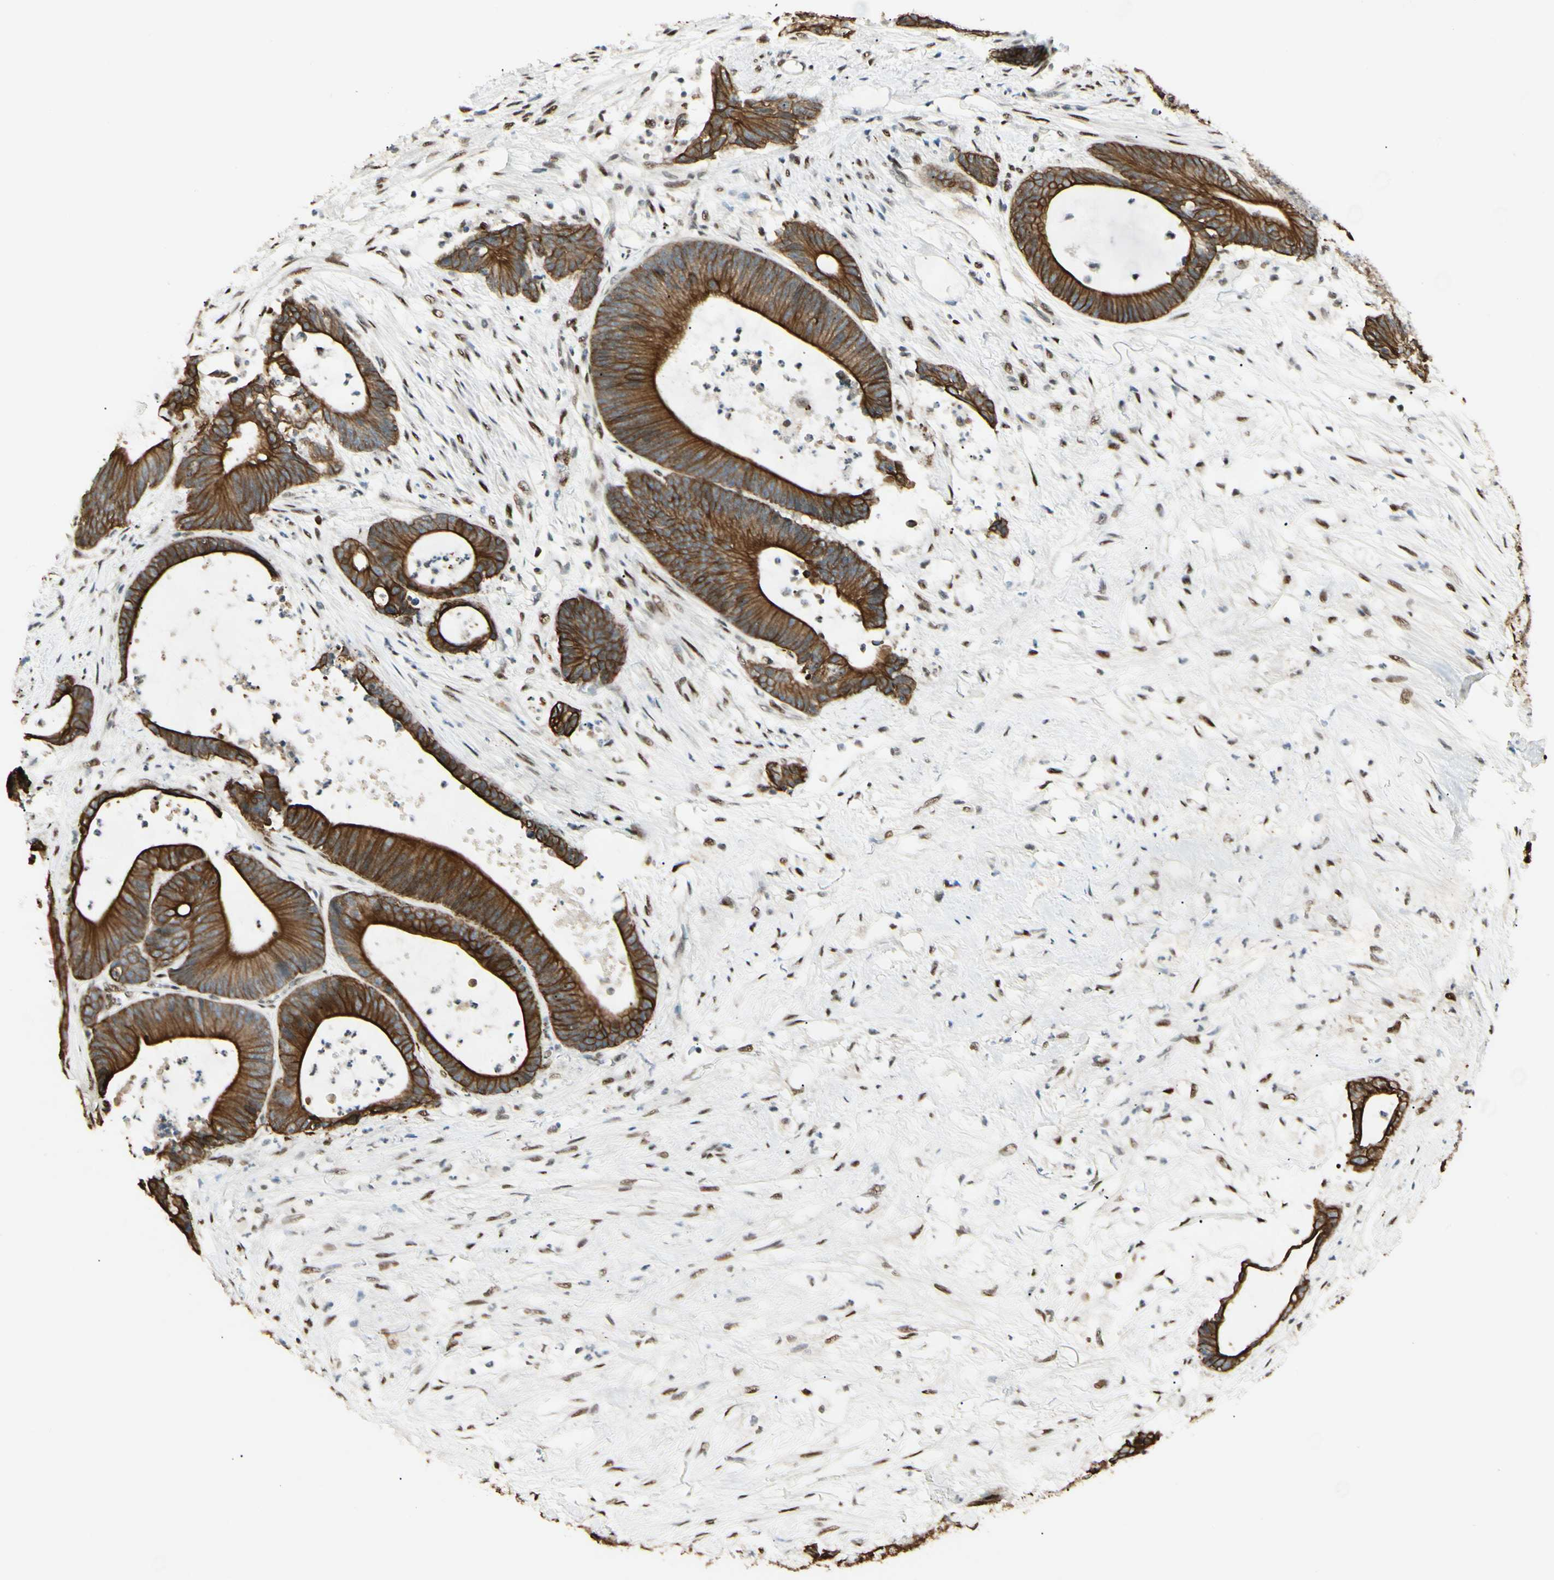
{"staining": {"intensity": "strong", "quantity": ">75%", "location": "cytoplasmic/membranous"}, "tissue": "colorectal cancer", "cell_type": "Tumor cells", "image_type": "cancer", "snomed": [{"axis": "morphology", "description": "Adenocarcinoma, NOS"}, {"axis": "topography", "description": "Colon"}], "caption": "Colorectal cancer was stained to show a protein in brown. There is high levels of strong cytoplasmic/membranous staining in about >75% of tumor cells.", "gene": "ATXN1", "patient": {"sex": "female", "age": 84}}